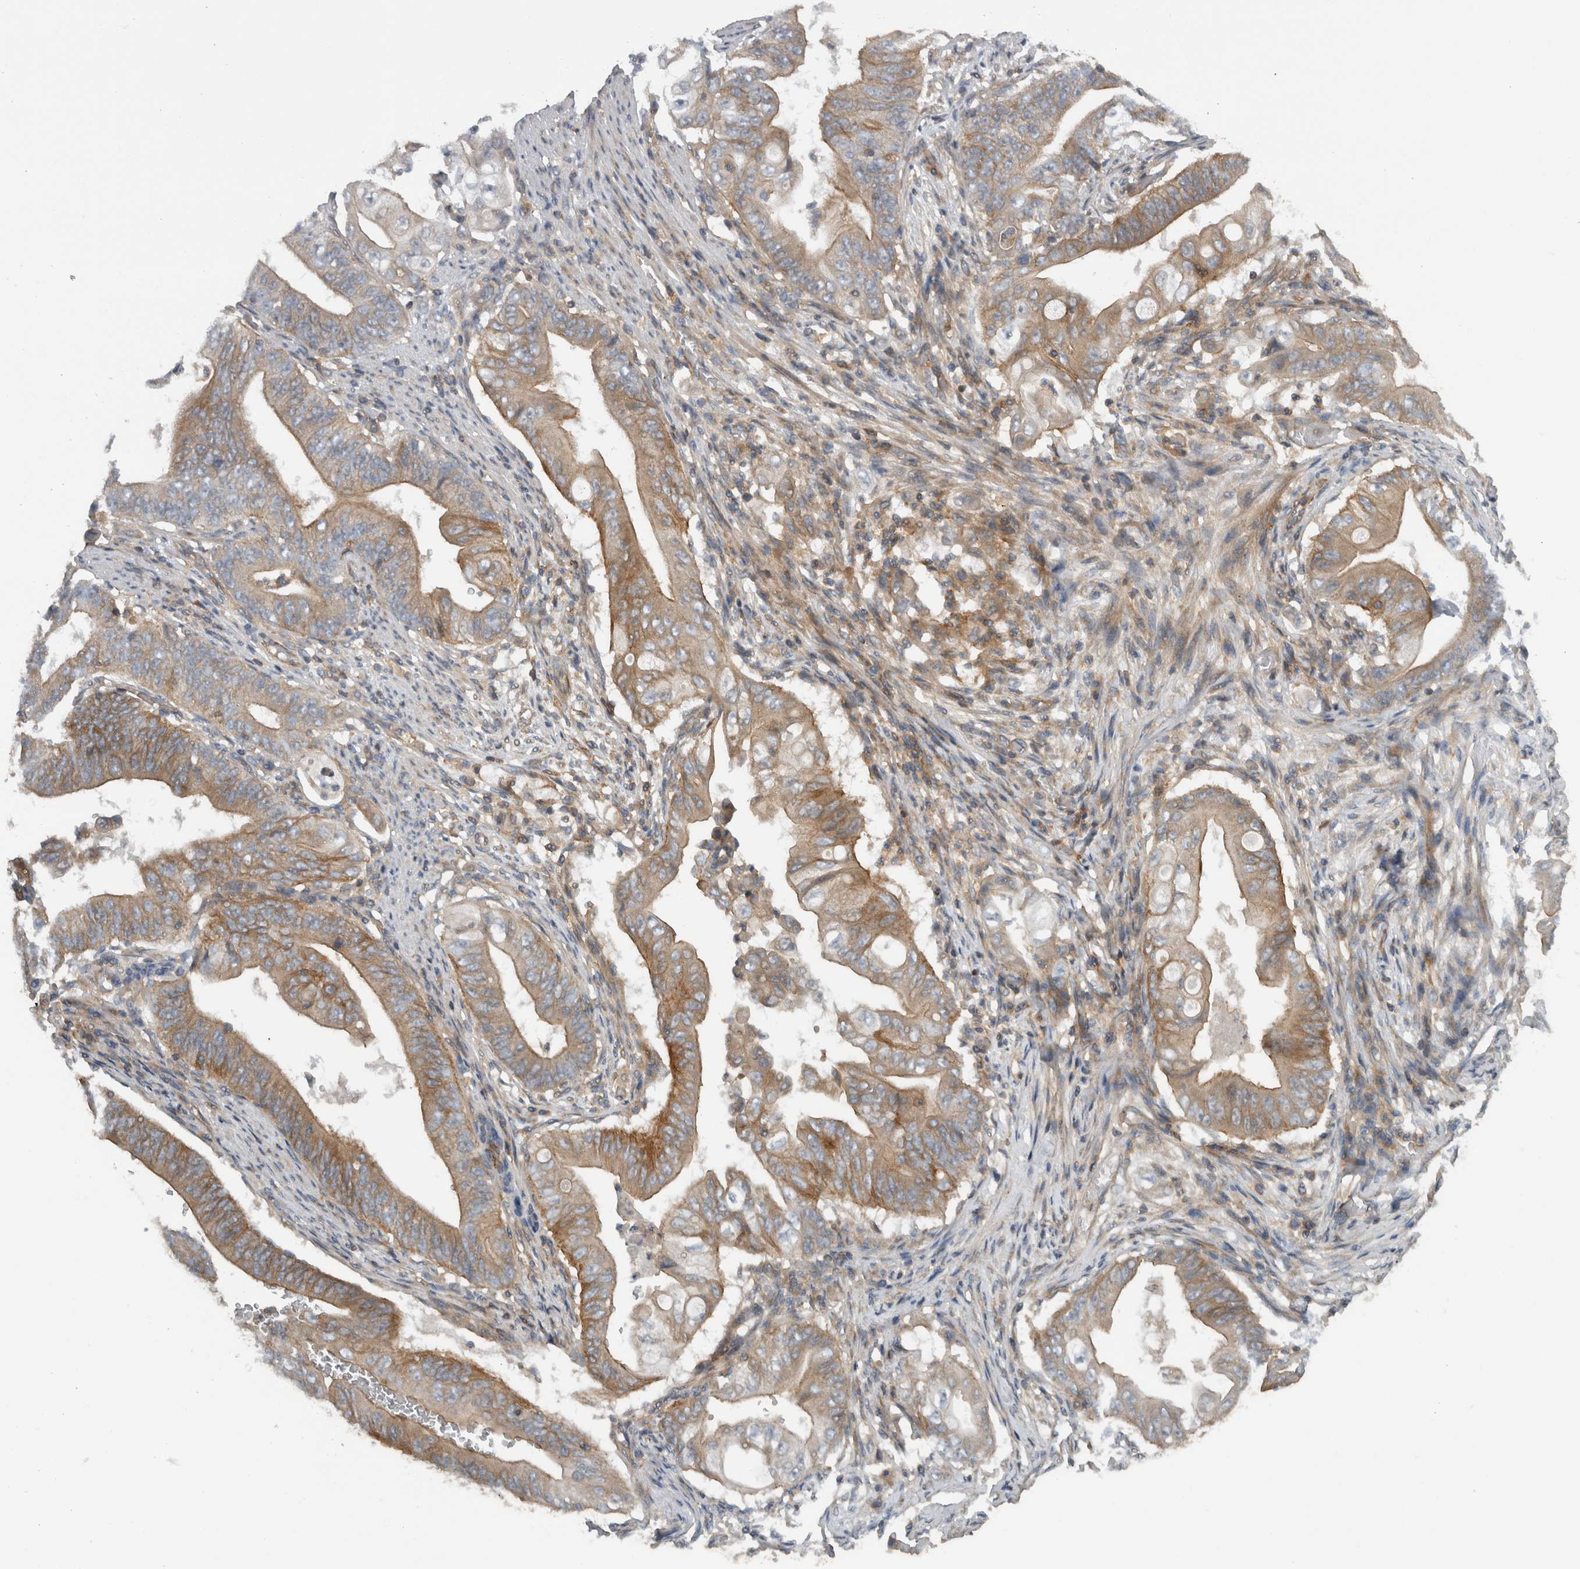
{"staining": {"intensity": "moderate", "quantity": ">75%", "location": "cytoplasmic/membranous"}, "tissue": "stomach cancer", "cell_type": "Tumor cells", "image_type": "cancer", "snomed": [{"axis": "morphology", "description": "Adenocarcinoma, NOS"}, {"axis": "topography", "description": "Stomach"}], "caption": "Immunohistochemistry histopathology image of stomach cancer stained for a protein (brown), which exhibits medium levels of moderate cytoplasmic/membranous staining in about >75% of tumor cells.", "gene": "SCARA5", "patient": {"sex": "female", "age": 73}}